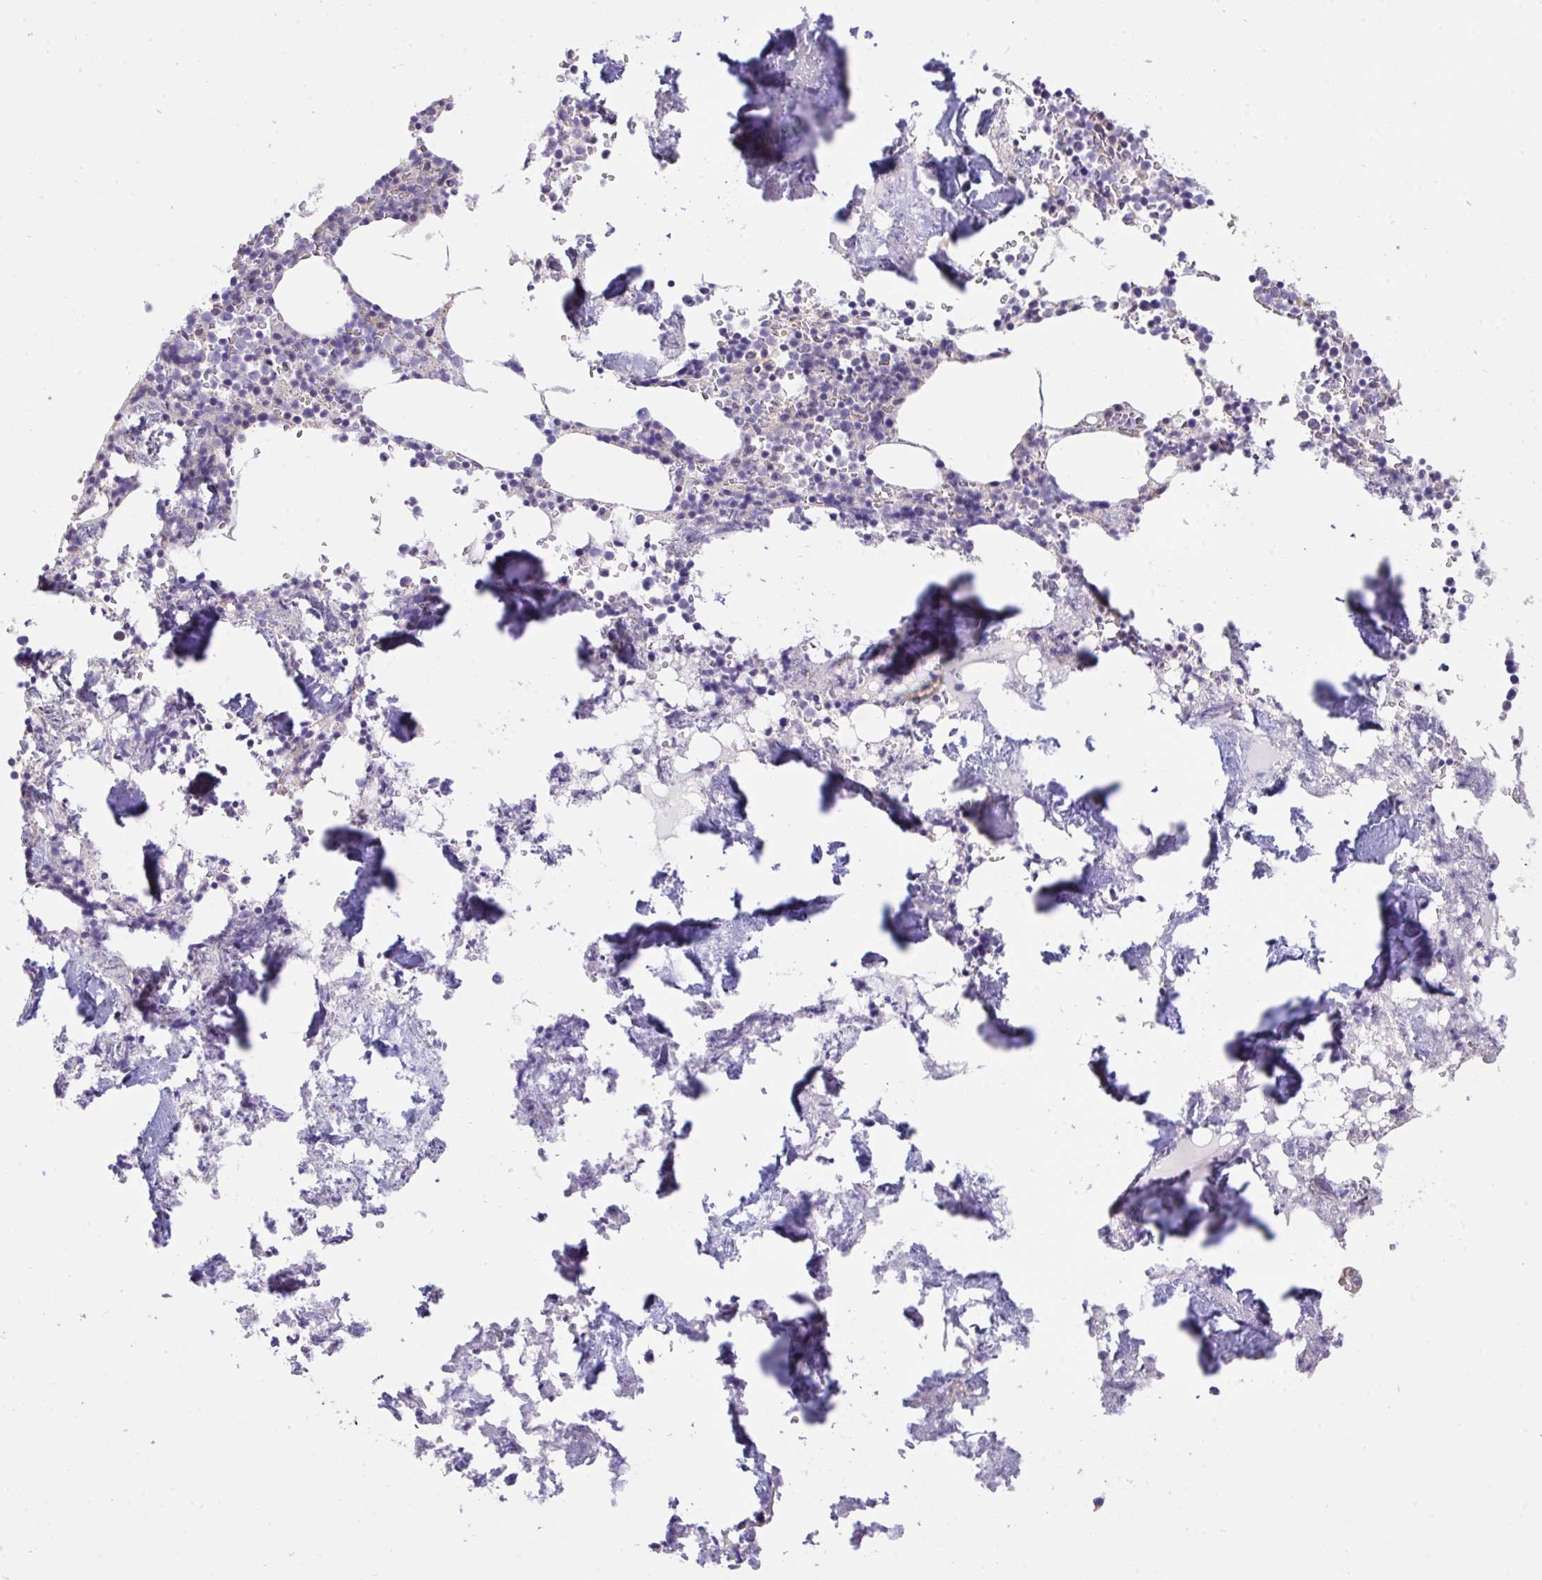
{"staining": {"intensity": "negative", "quantity": "none", "location": "none"}, "tissue": "bone marrow", "cell_type": "Hematopoietic cells", "image_type": "normal", "snomed": [{"axis": "morphology", "description": "Normal tissue, NOS"}, {"axis": "topography", "description": "Bone marrow"}], "caption": "Hematopoietic cells show no significant expression in benign bone marrow. (Brightfield microscopy of DAB (3,3'-diaminobenzidine) immunohistochemistry at high magnification).", "gene": "C19orf54", "patient": {"sex": "female", "age": 42}}